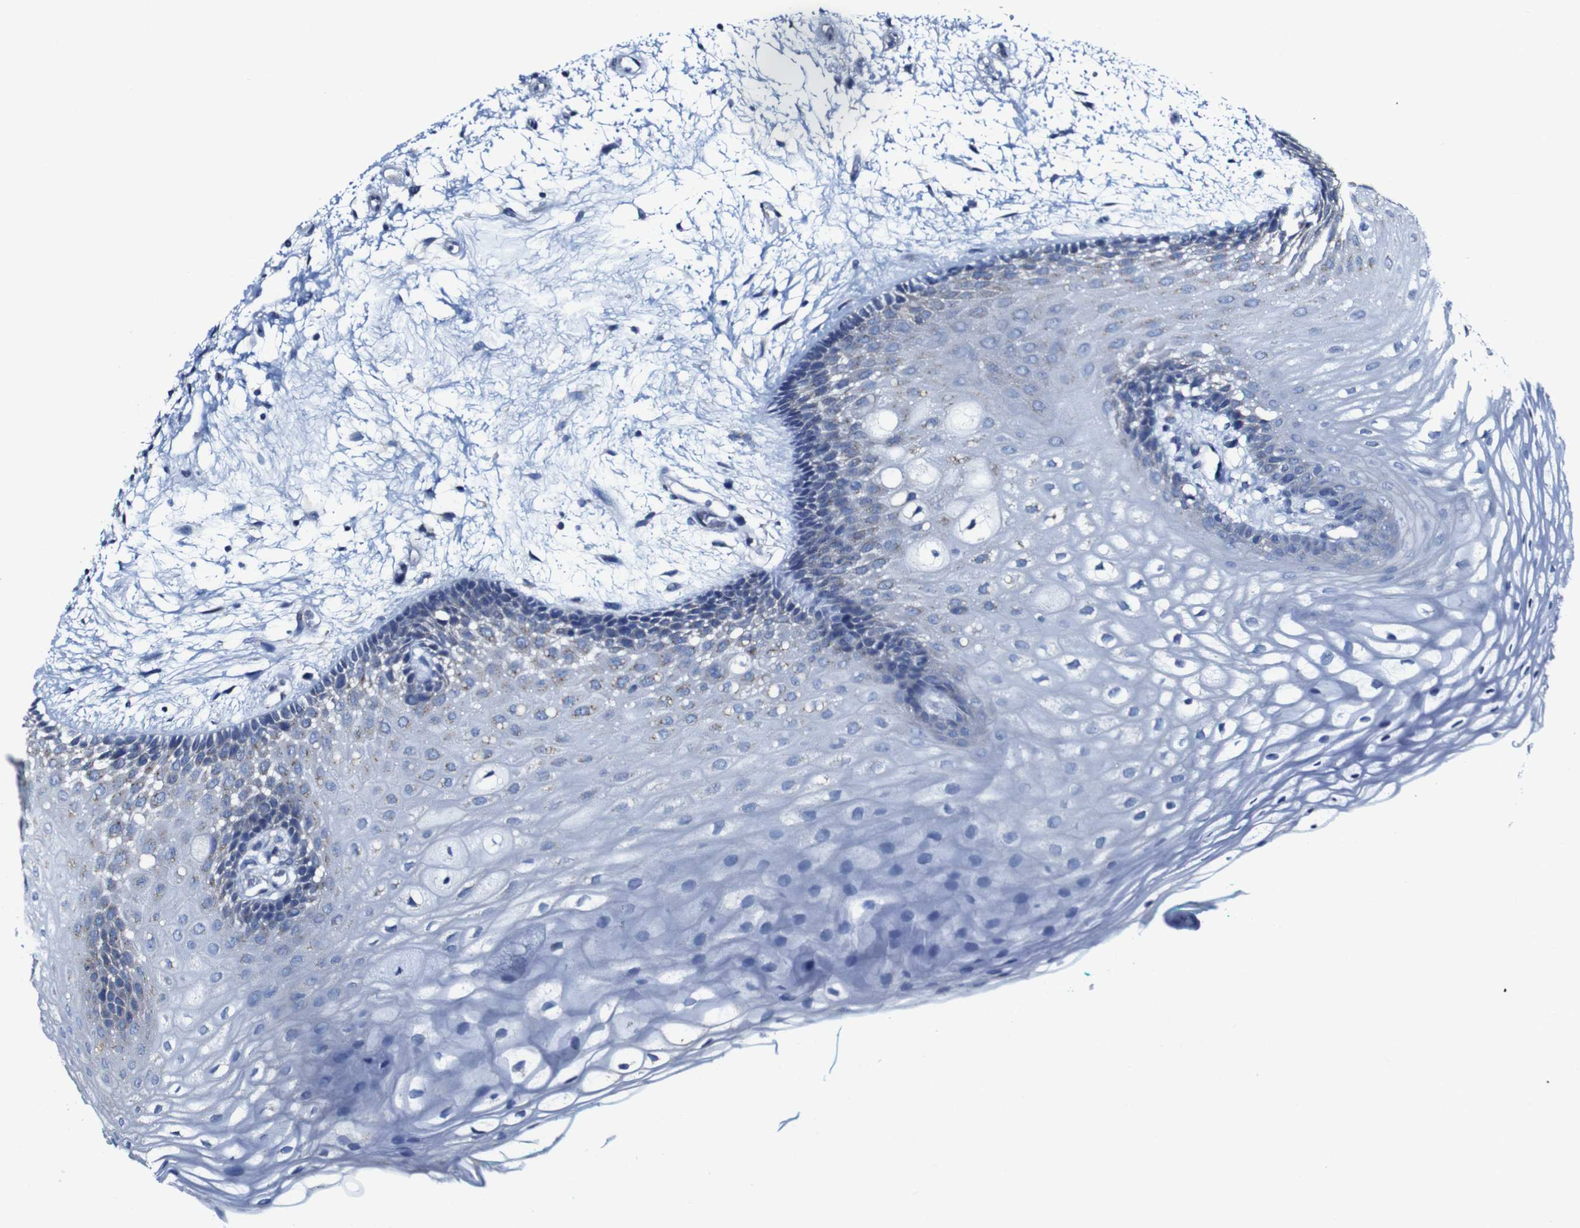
{"staining": {"intensity": "weak", "quantity": "<25%", "location": "cytoplasmic/membranous"}, "tissue": "oral mucosa", "cell_type": "Squamous epithelial cells", "image_type": "normal", "snomed": [{"axis": "morphology", "description": "Normal tissue, NOS"}, {"axis": "topography", "description": "Skeletal muscle"}, {"axis": "topography", "description": "Oral tissue"}, {"axis": "topography", "description": "Peripheral nerve tissue"}], "caption": "Immunohistochemistry photomicrograph of benign oral mucosa stained for a protein (brown), which exhibits no positivity in squamous epithelial cells.", "gene": "CSF1R", "patient": {"sex": "female", "age": 84}}